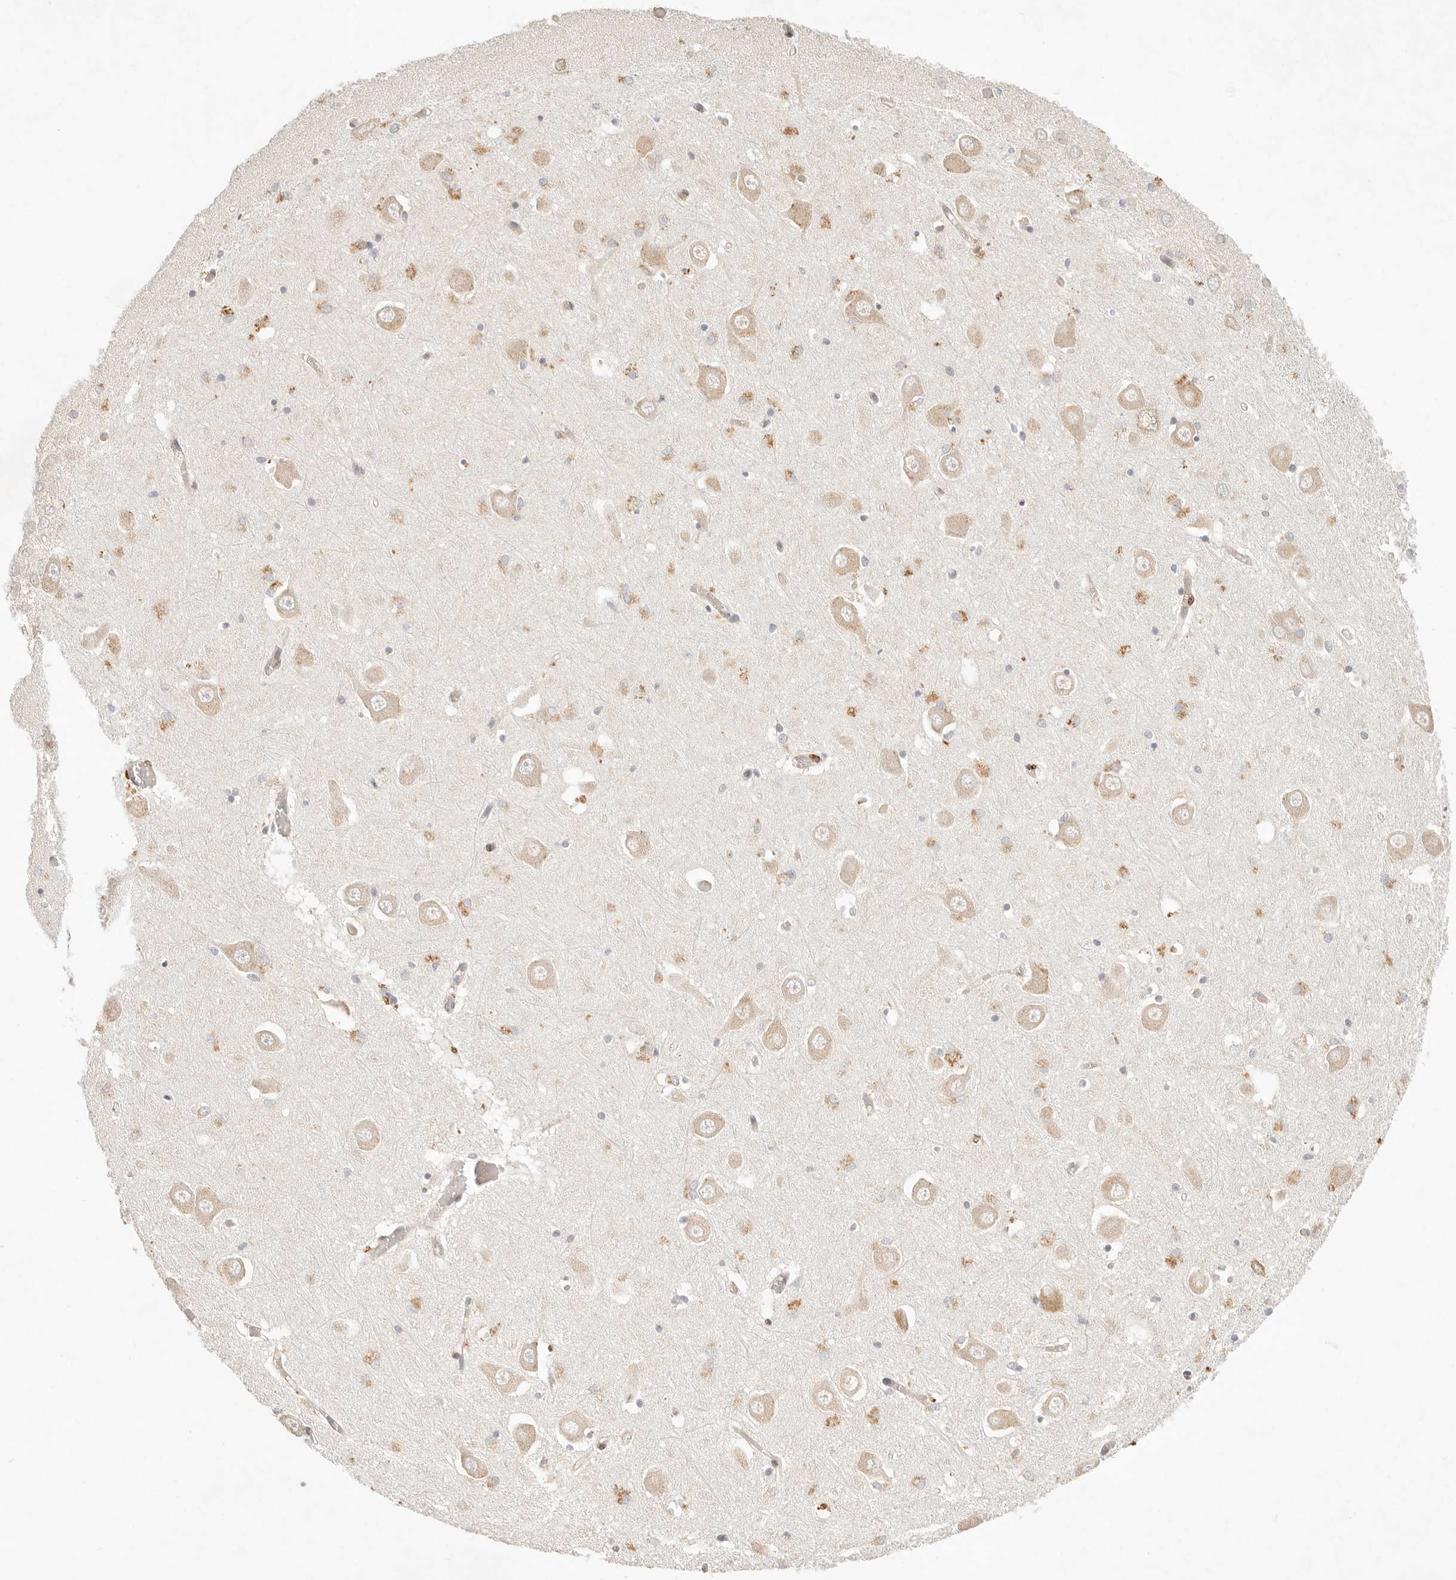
{"staining": {"intensity": "moderate", "quantity": "25%-75%", "location": "cytoplasmic/membranous"}, "tissue": "hippocampus", "cell_type": "Glial cells", "image_type": "normal", "snomed": [{"axis": "morphology", "description": "Normal tissue, NOS"}, {"axis": "topography", "description": "Hippocampus"}], "caption": "Protein expression analysis of benign hippocampus shows moderate cytoplasmic/membranous expression in about 25%-75% of glial cells. (Brightfield microscopy of DAB IHC at high magnification).", "gene": "C1orf127", "patient": {"sex": "male", "age": 70}}